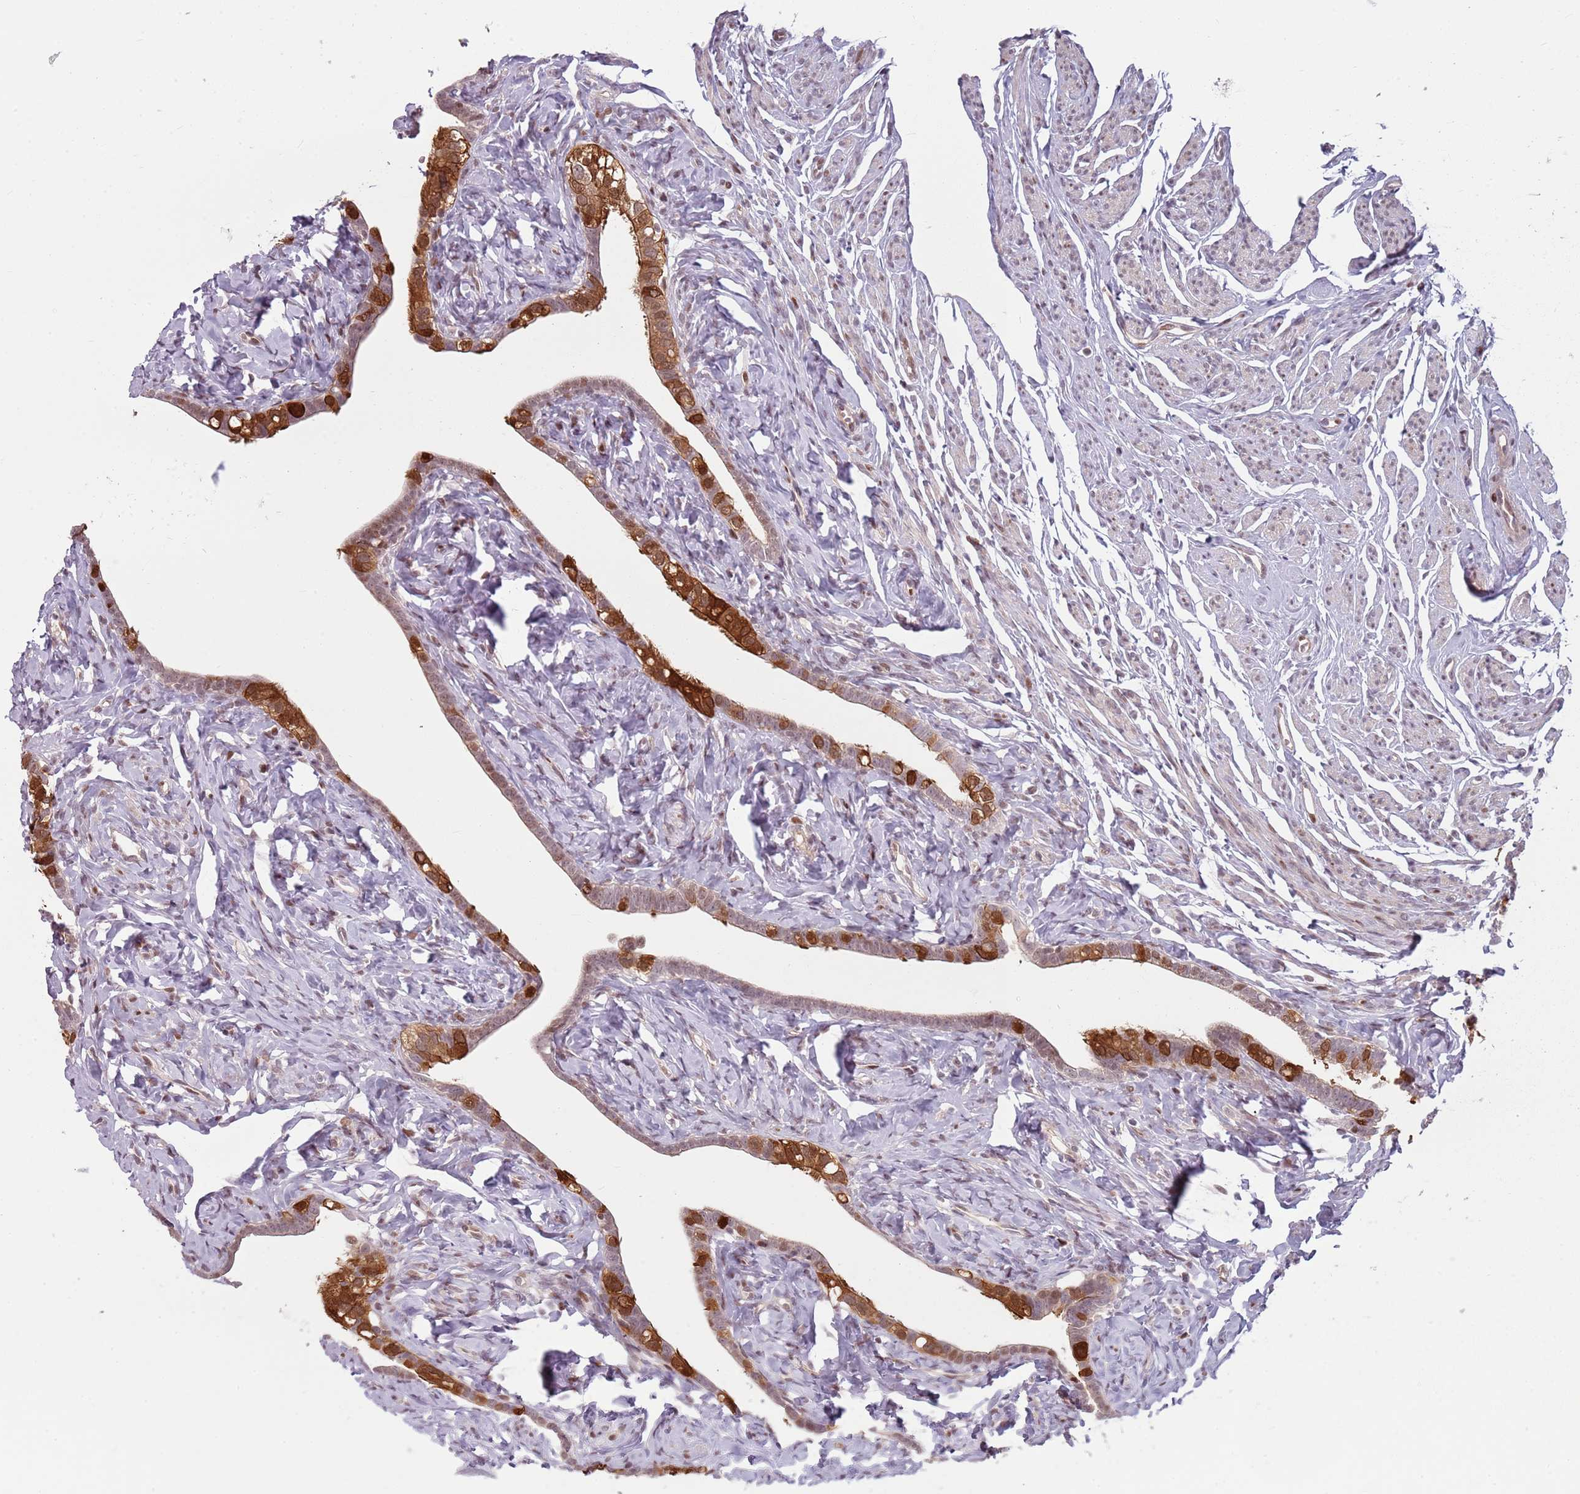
{"staining": {"intensity": "moderate", "quantity": "25%-75%", "location": "cytoplasmic/membranous,nuclear"}, "tissue": "fallopian tube", "cell_type": "Glandular cells", "image_type": "normal", "snomed": [{"axis": "morphology", "description": "Normal tissue, NOS"}, {"axis": "topography", "description": "Fallopian tube"}], "caption": "Protein expression by immunohistochemistry shows moderate cytoplasmic/membranous,nuclear expression in approximately 25%-75% of glandular cells in benign fallopian tube.", "gene": "ADGRG1", "patient": {"sex": "female", "age": 66}}